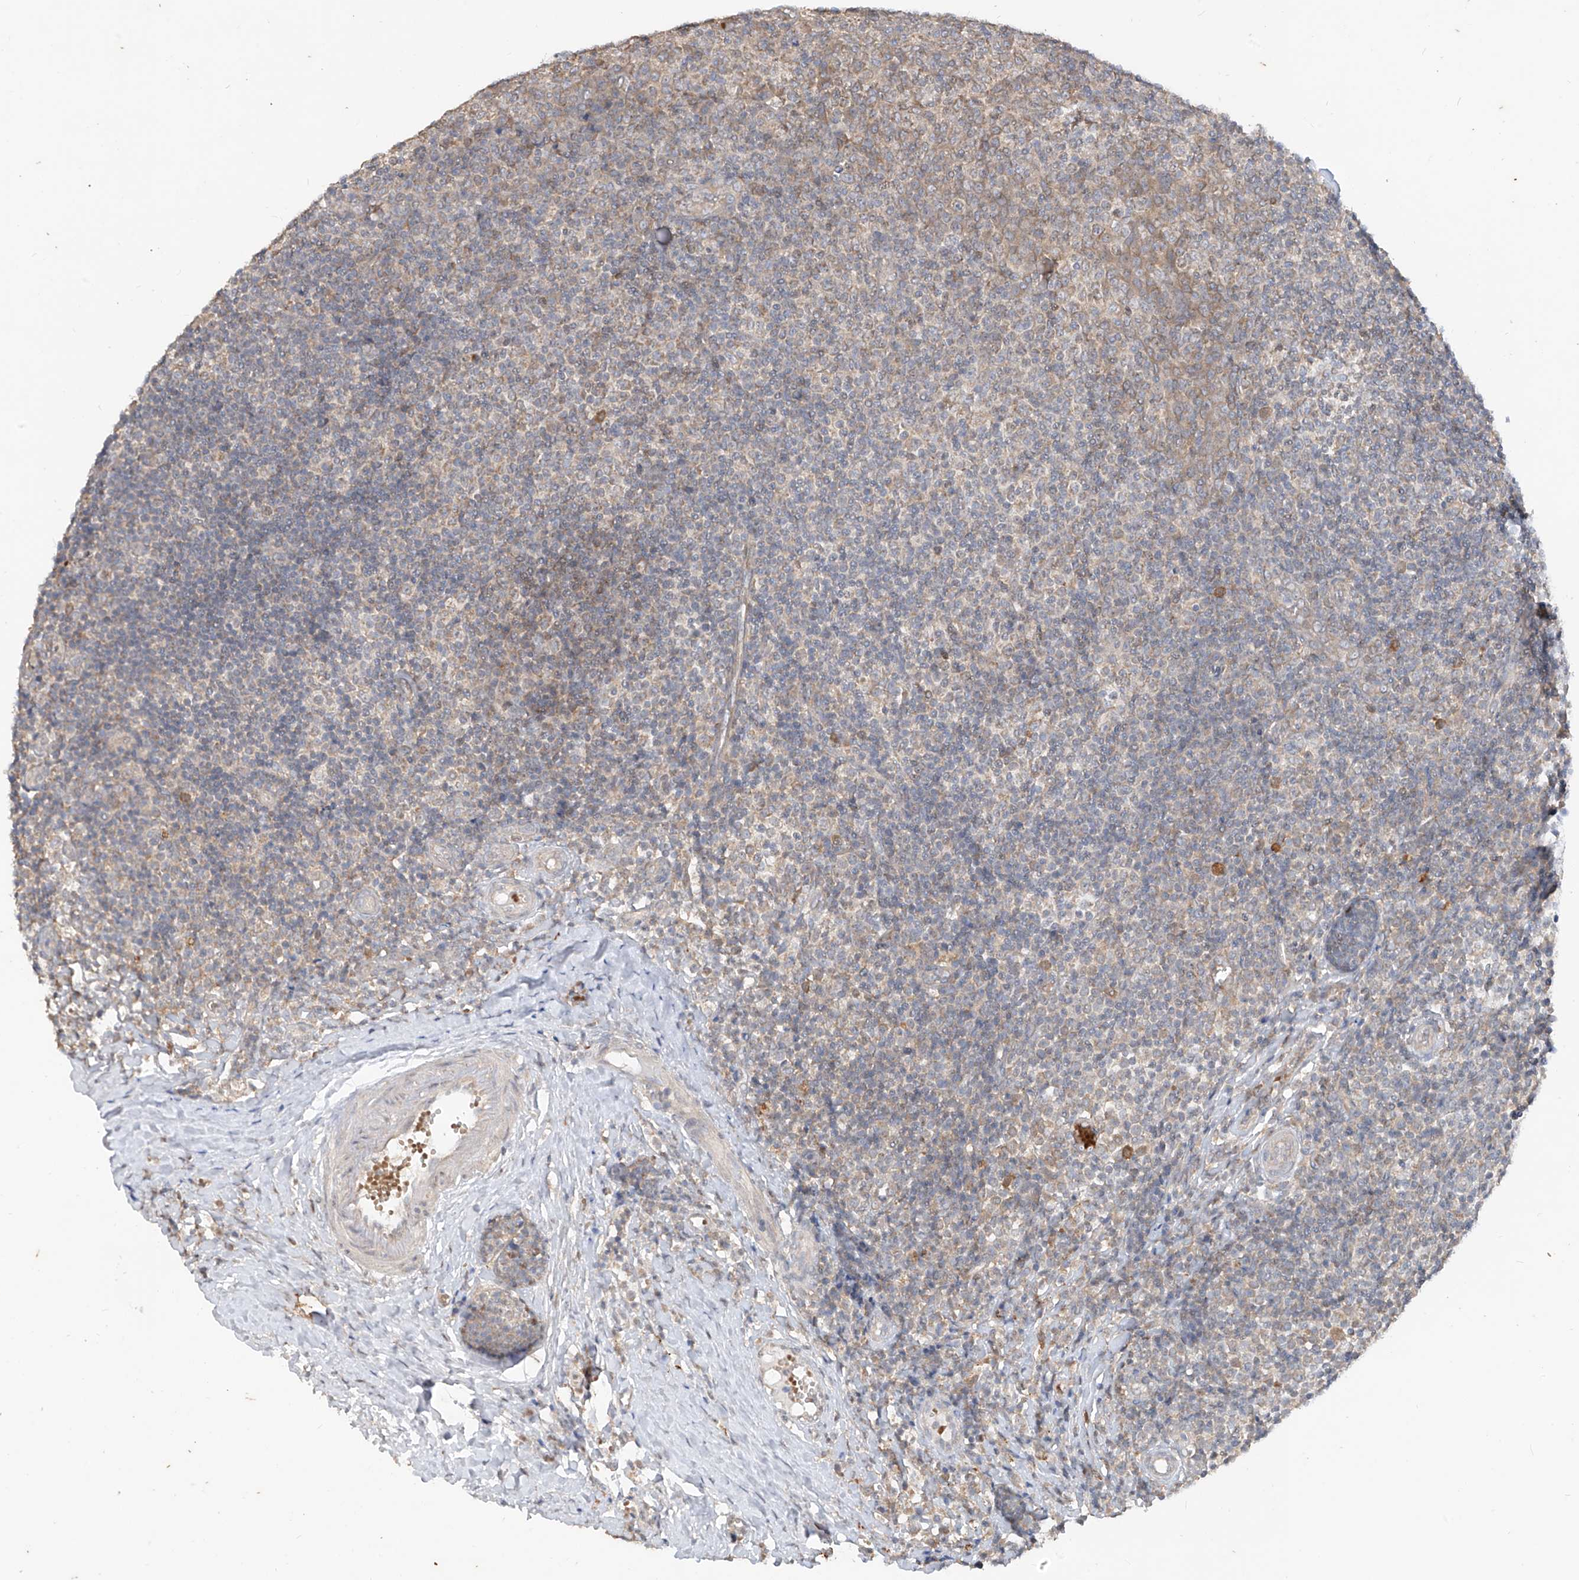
{"staining": {"intensity": "moderate", "quantity": "25%-75%", "location": "cytoplasmic/membranous"}, "tissue": "tonsil", "cell_type": "Germinal center cells", "image_type": "normal", "snomed": [{"axis": "morphology", "description": "Normal tissue, NOS"}, {"axis": "topography", "description": "Tonsil"}], "caption": "Tonsil stained for a protein exhibits moderate cytoplasmic/membranous positivity in germinal center cells. (brown staining indicates protein expression, while blue staining denotes nuclei).", "gene": "MTUS2", "patient": {"sex": "female", "age": 19}}